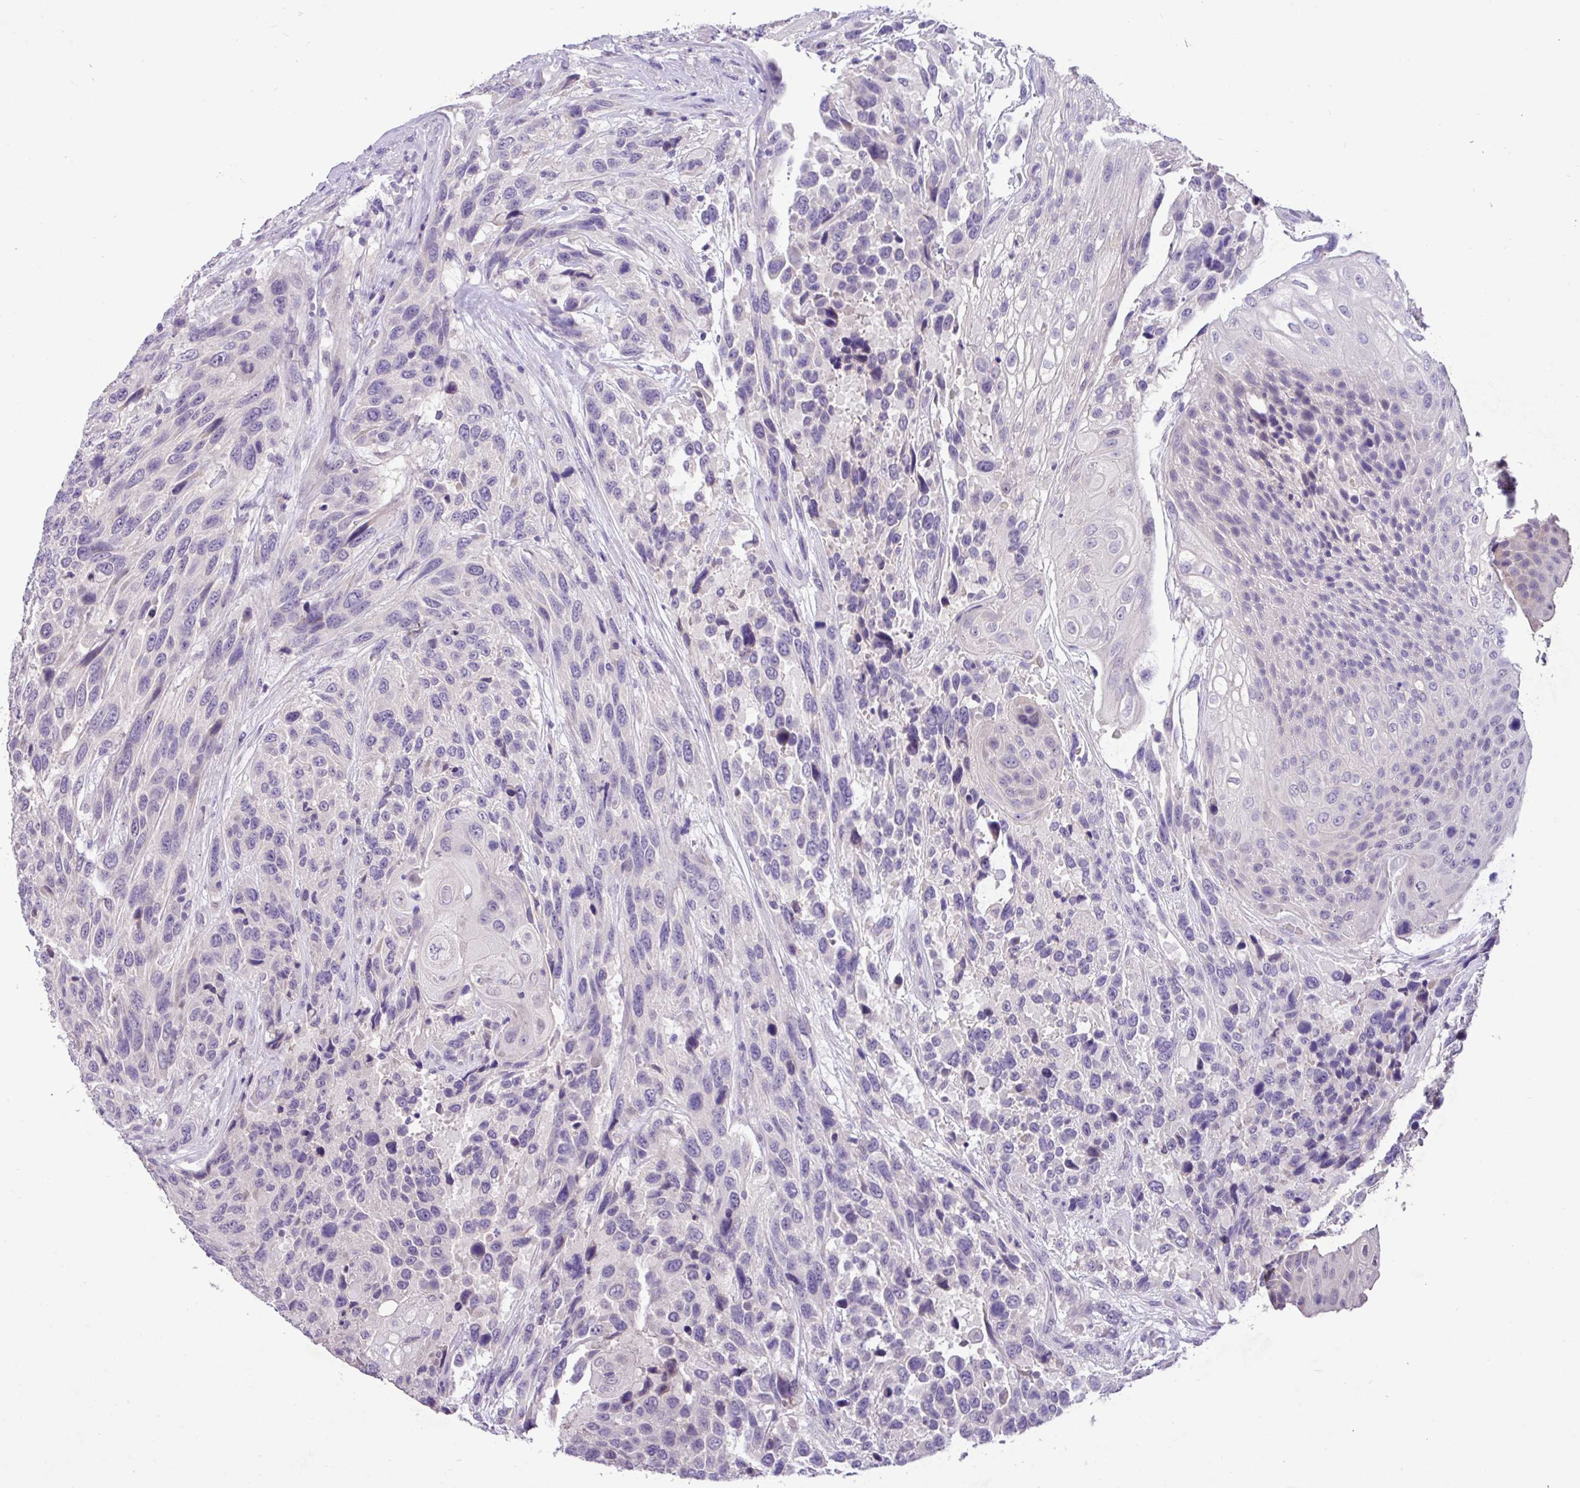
{"staining": {"intensity": "negative", "quantity": "none", "location": "none"}, "tissue": "urothelial cancer", "cell_type": "Tumor cells", "image_type": "cancer", "snomed": [{"axis": "morphology", "description": "Urothelial carcinoma, High grade"}, {"axis": "topography", "description": "Urinary bladder"}], "caption": "This is an IHC image of human urothelial carcinoma (high-grade). There is no positivity in tumor cells.", "gene": "PAX8", "patient": {"sex": "female", "age": 70}}